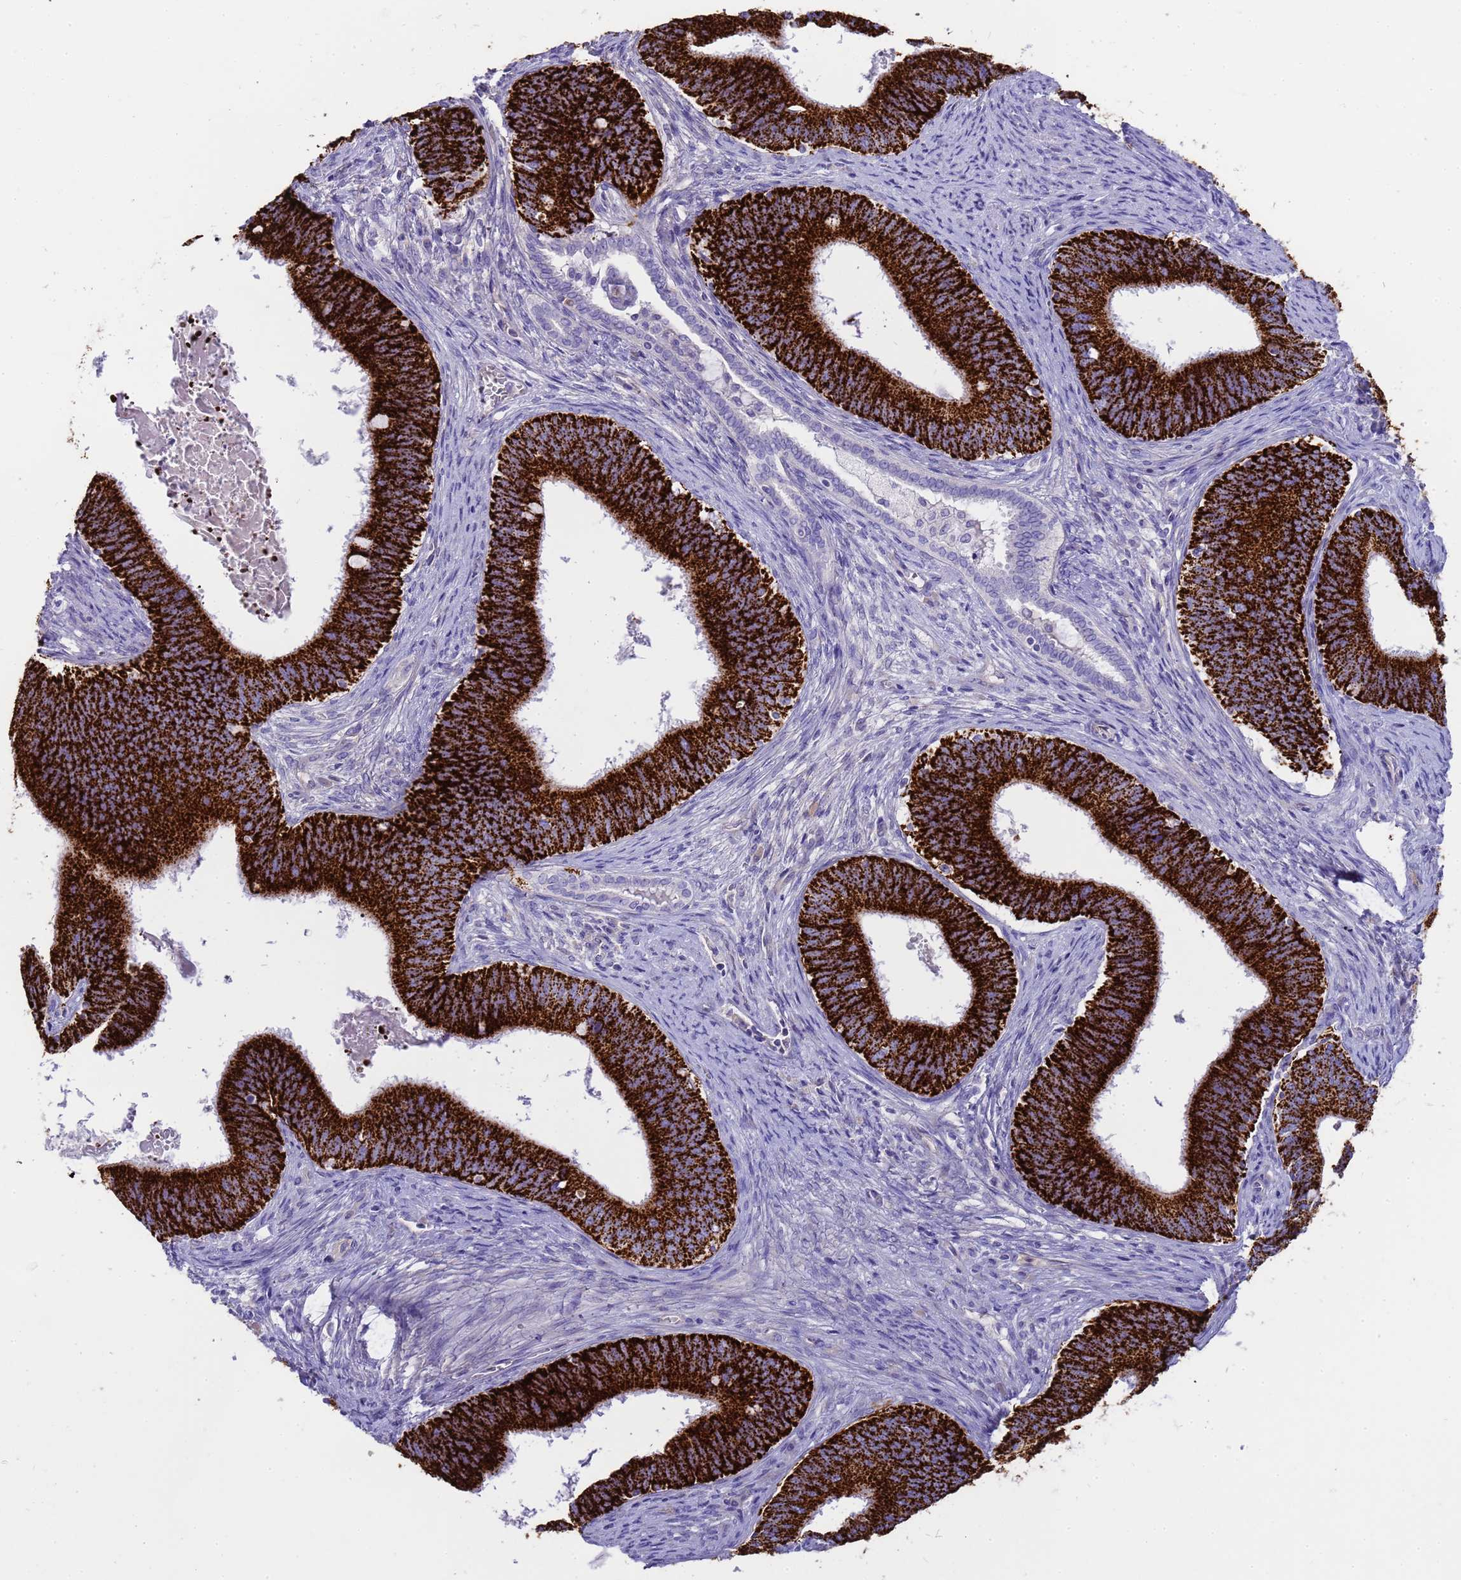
{"staining": {"intensity": "strong", "quantity": ">75%", "location": "cytoplasmic/membranous"}, "tissue": "cervical cancer", "cell_type": "Tumor cells", "image_type": "cancer", "snomed": [{"axis": "morphology", "description": "Adenocarcinoma, NOS"}, {"axis": "topography", "description": "Cervix"}], "caption": "Adenocarcinoma (cervical) was stained to show a protein in brown. There is high levels of strong cytoplasmic/membranous positivity in approximately >75% of tumor cells.", "gene": "RIPPLY2", "patient": {"sex": "female", "age": 42}}